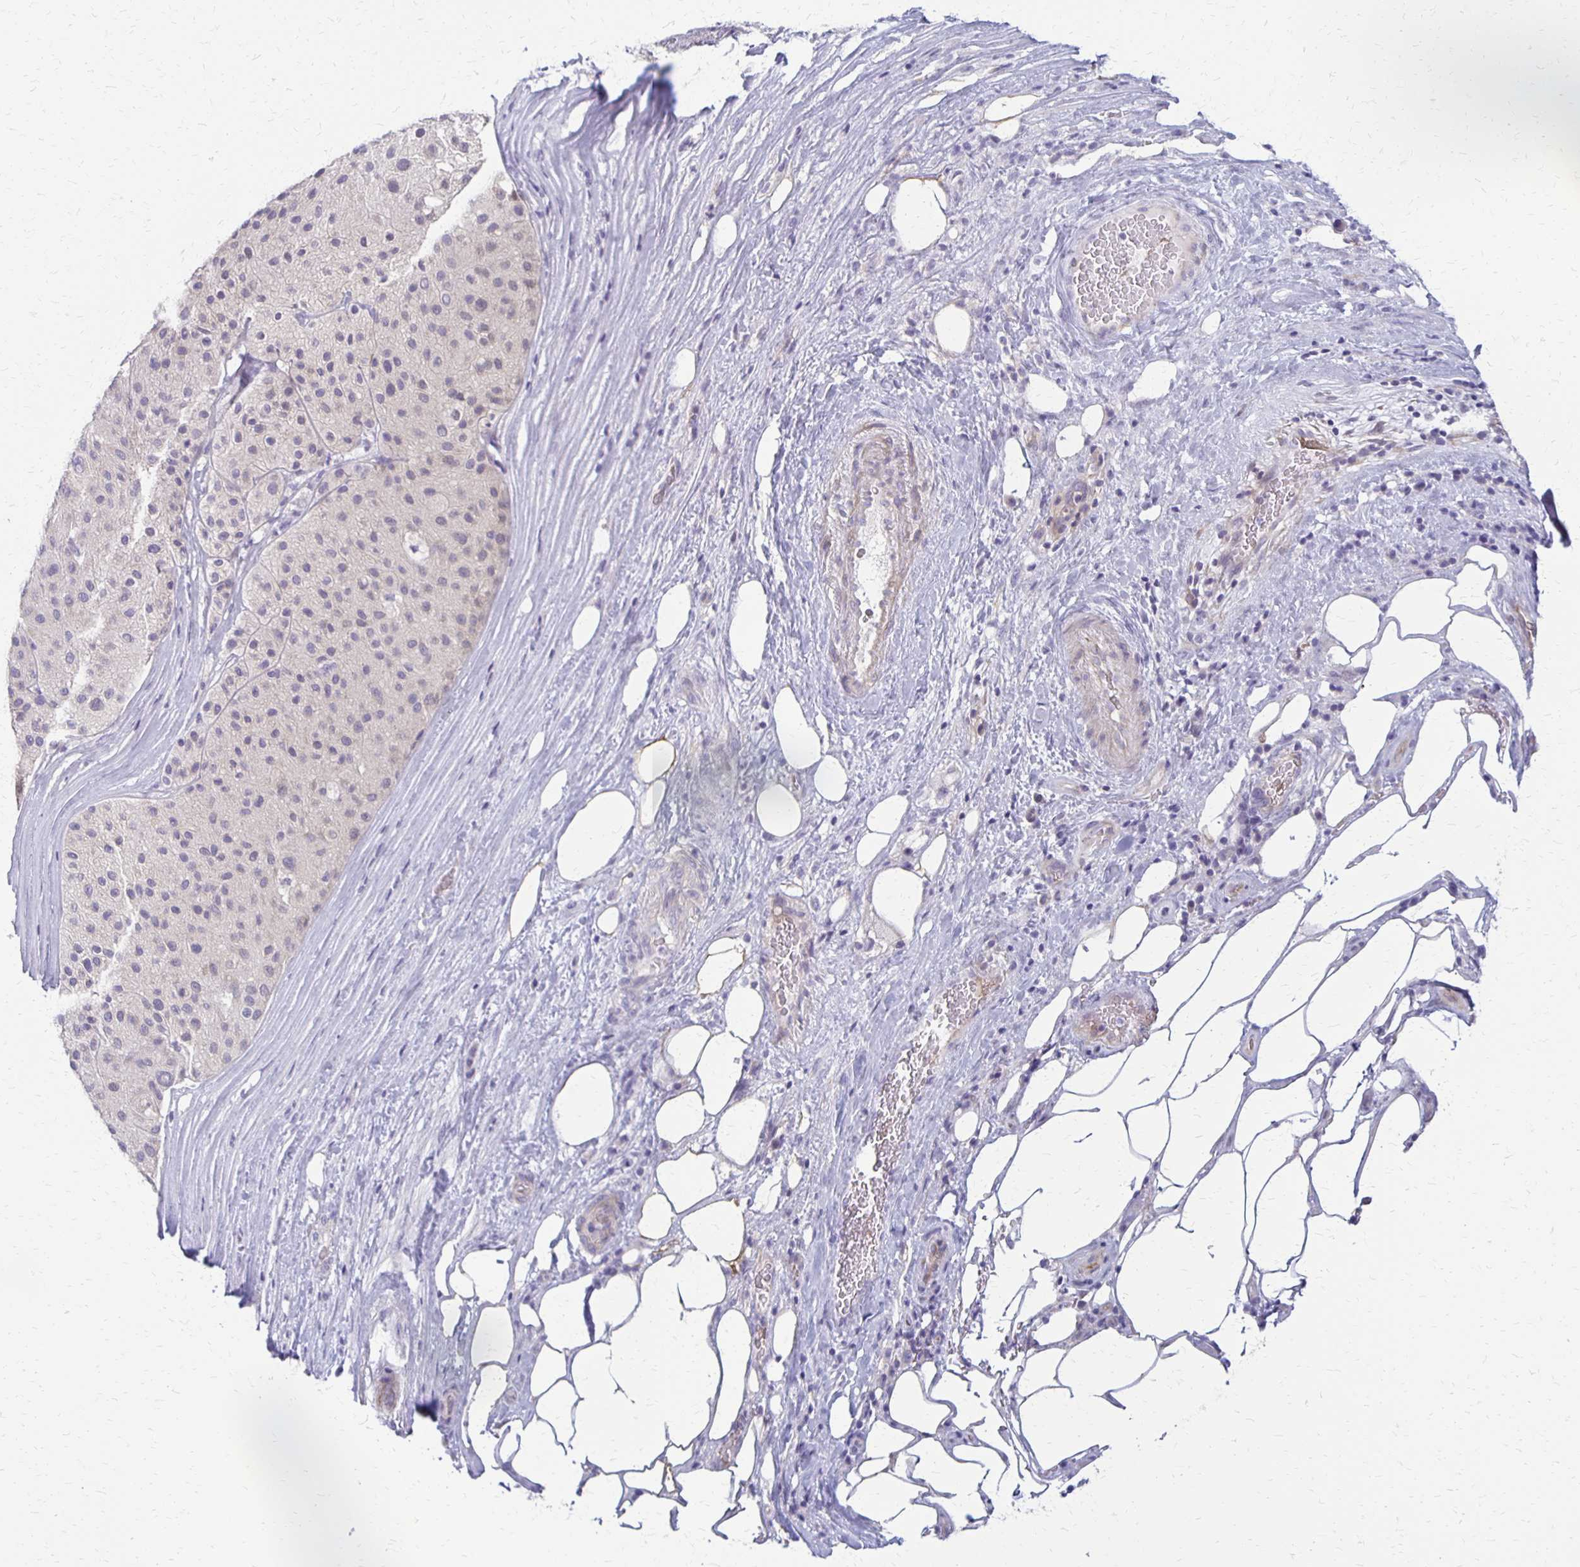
{"staining": {"intensity": "negative", "quantity": "none", "location": "none"}, "tissue": "melanoma", "cell_type": "Tumor cells", "image_type": "cancer", "snomed": [{"axis": "morphology", "description": "Malignant melanoma, Metastatic site"}, {"axis": "topography", "description": "Smooth muscle"}], "caption": "High magnification brightfield microscopy of malignant melanoma (metastatic site) stained with DAB (brown) and counterstained with hematoxylin (blue): tumor cells show no significant staining.", "gene": "RHOC", "patient": {"sex": "male", "age": 41}}